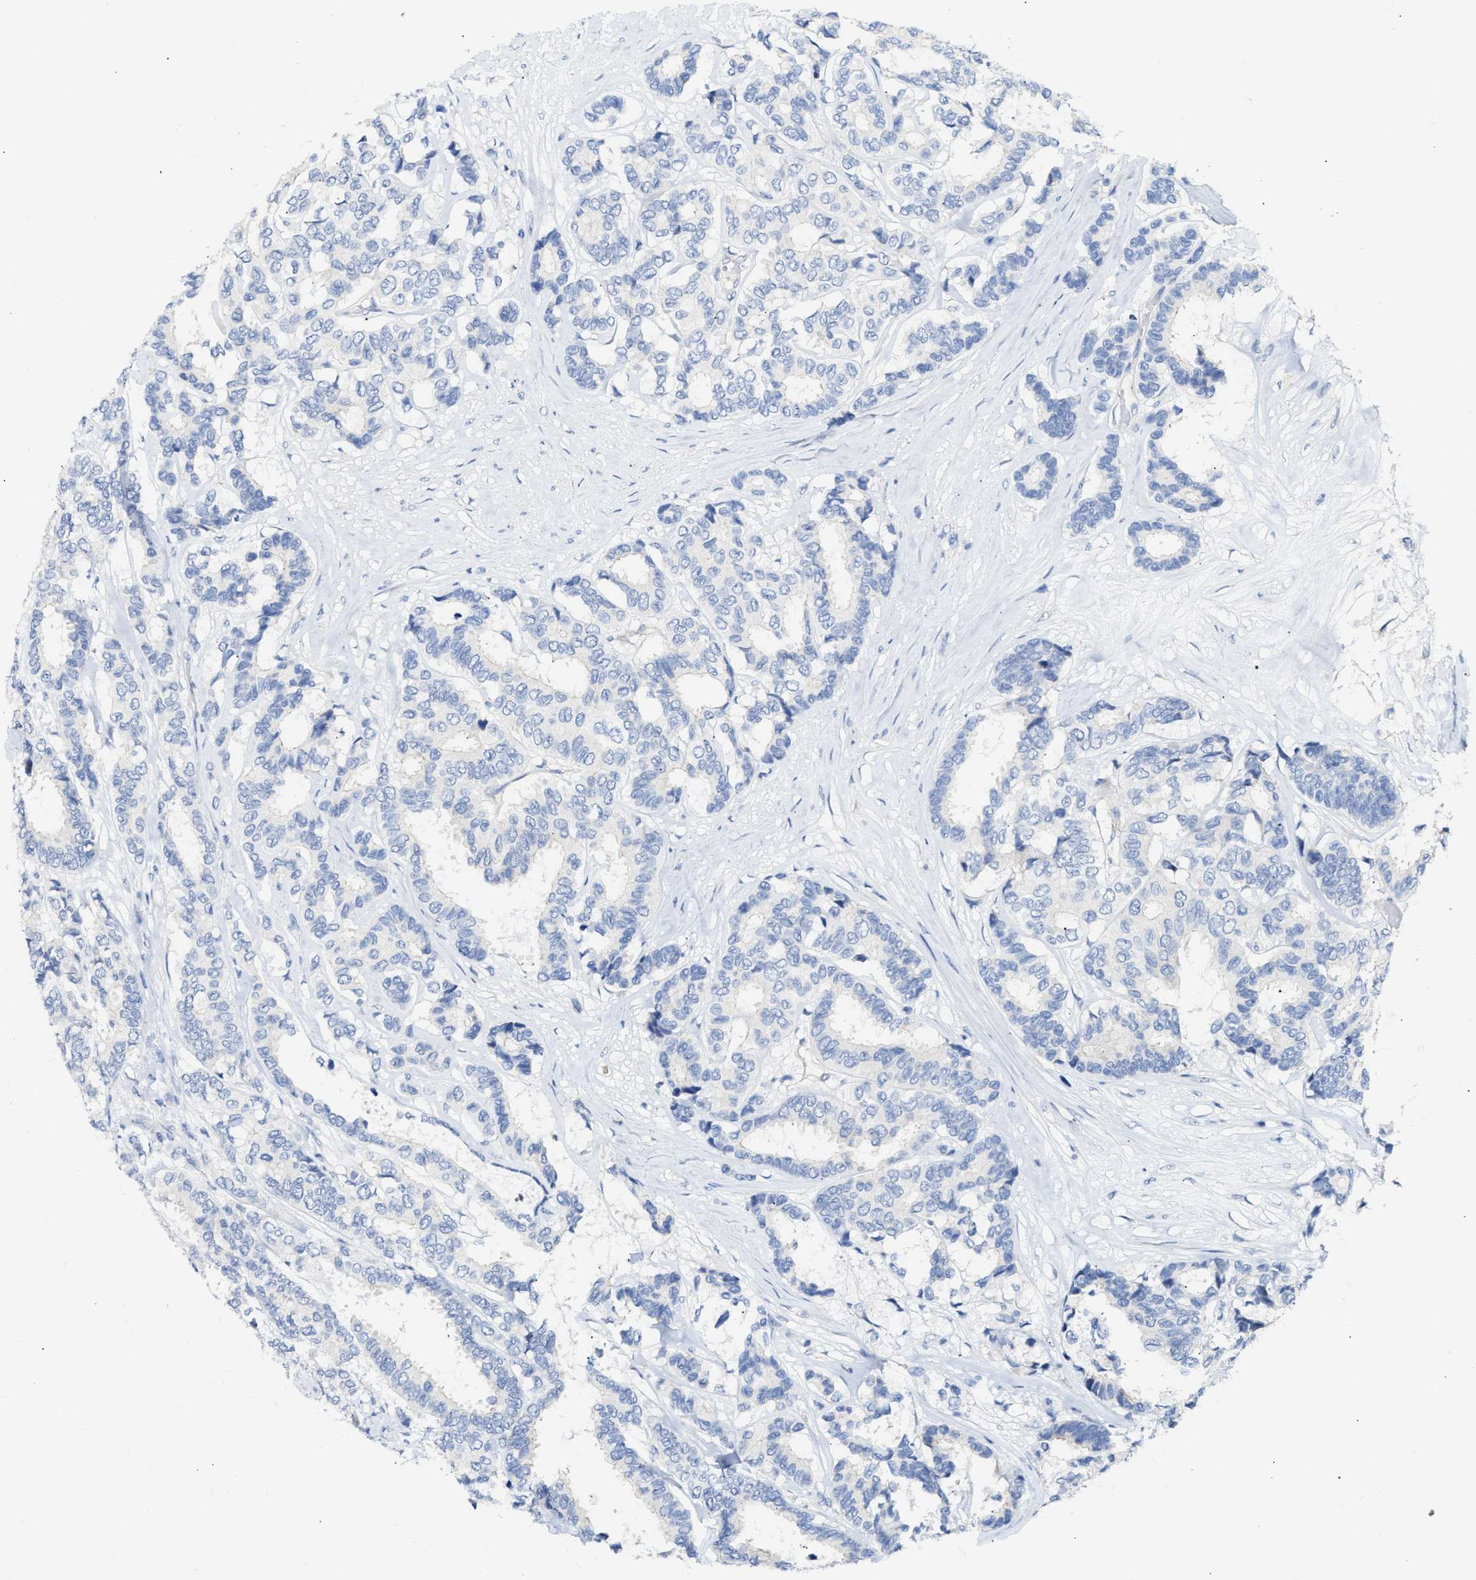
{"staining": {"intensity": "negative", "quantity": "none", "location": "none"}, "tissue": "breast cancer", "cell_type": "Tumor cells", "image_type": "cancer", "snomed": [{"axis": "morphology", "description": "Duct carcinoma"}, {"axis": "topography", "description": "Breast"}], "caption": "High power microscopy photomicrograph of an immunohistochemistry (IHC) histopathology image of breast intraductal carcinoma, revealing no significant positivity in tumor cells.", "gene": "FHL1", "patient": {"sex": "female", "age": 87}}